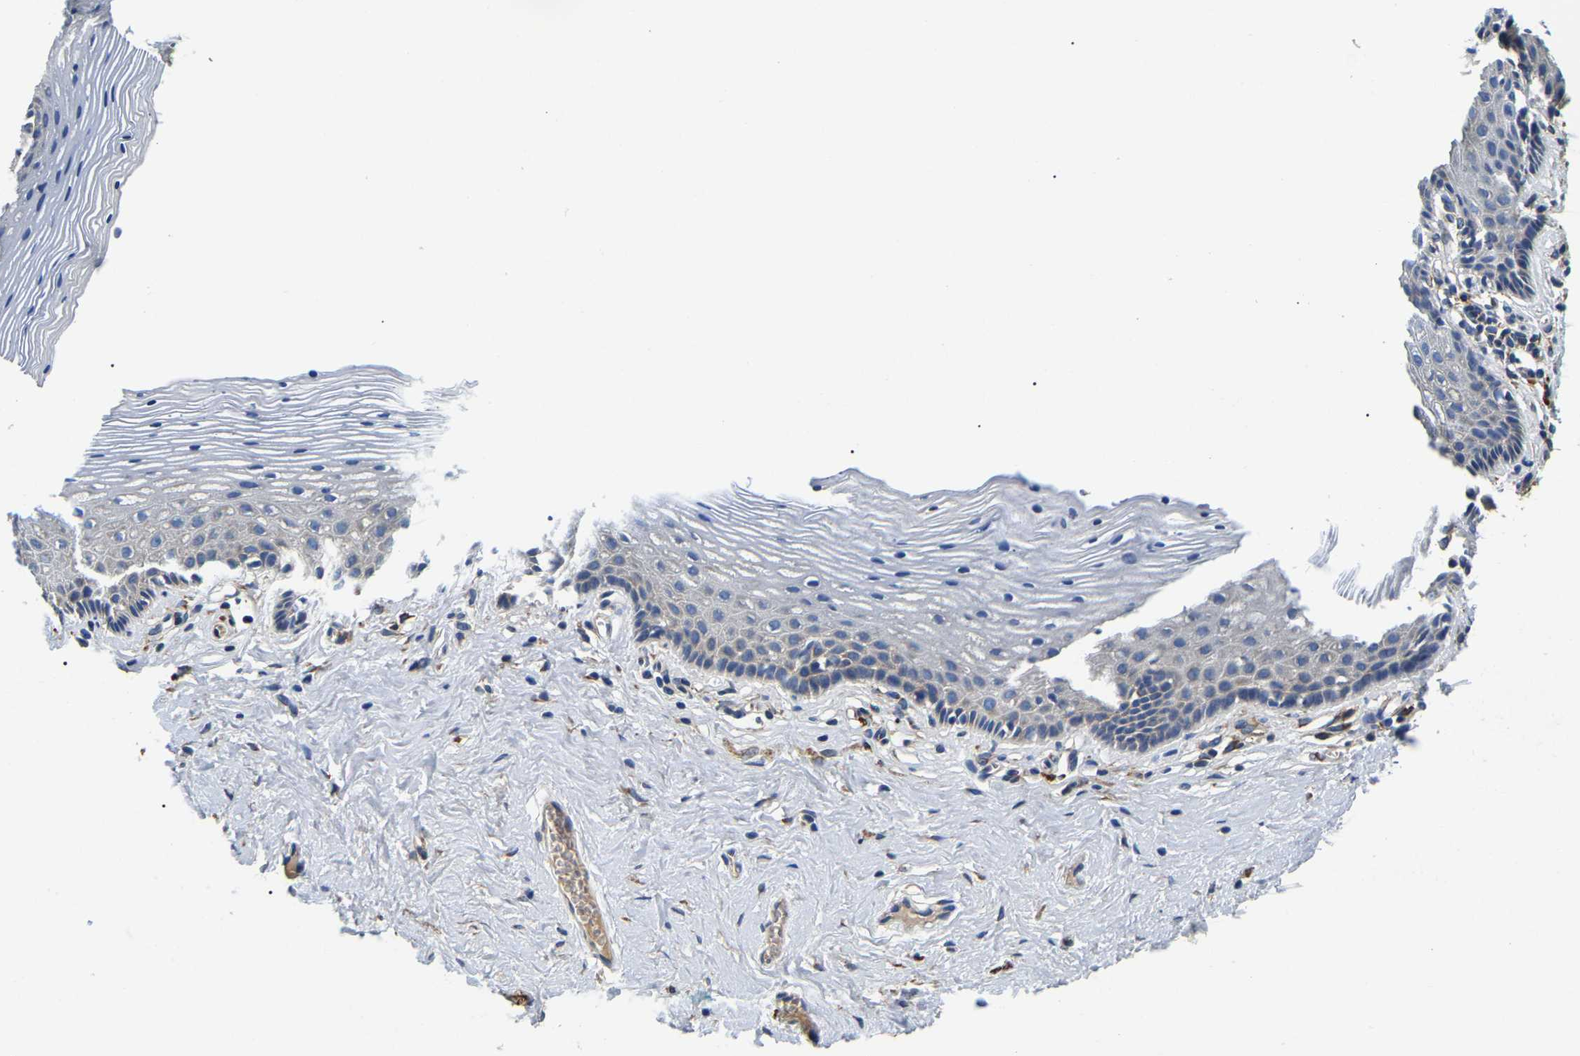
{"staining": {"intensity": "negative", "quantity": "none", "location": "none"}, "tissue": "vagina", "cell_type": "Squamous epithelial cells", "image_type": "normal", "snomed": [{"axis": "morphology", "description": "Normal tissue, NOS"}, {"axis": "topography", "description": "Vagina"}], "caption": "An IHC image of unremarkable vagina is shown. There is no staining in squamous epithelial cells of vagina. (Stains: DAB immunohistochemistry with hematoxylin counter stain, Microscopy: brightfield microscopy at high magnification).", "gene": "DUSP8", "patient": {"sex": "female", "age": 32}}